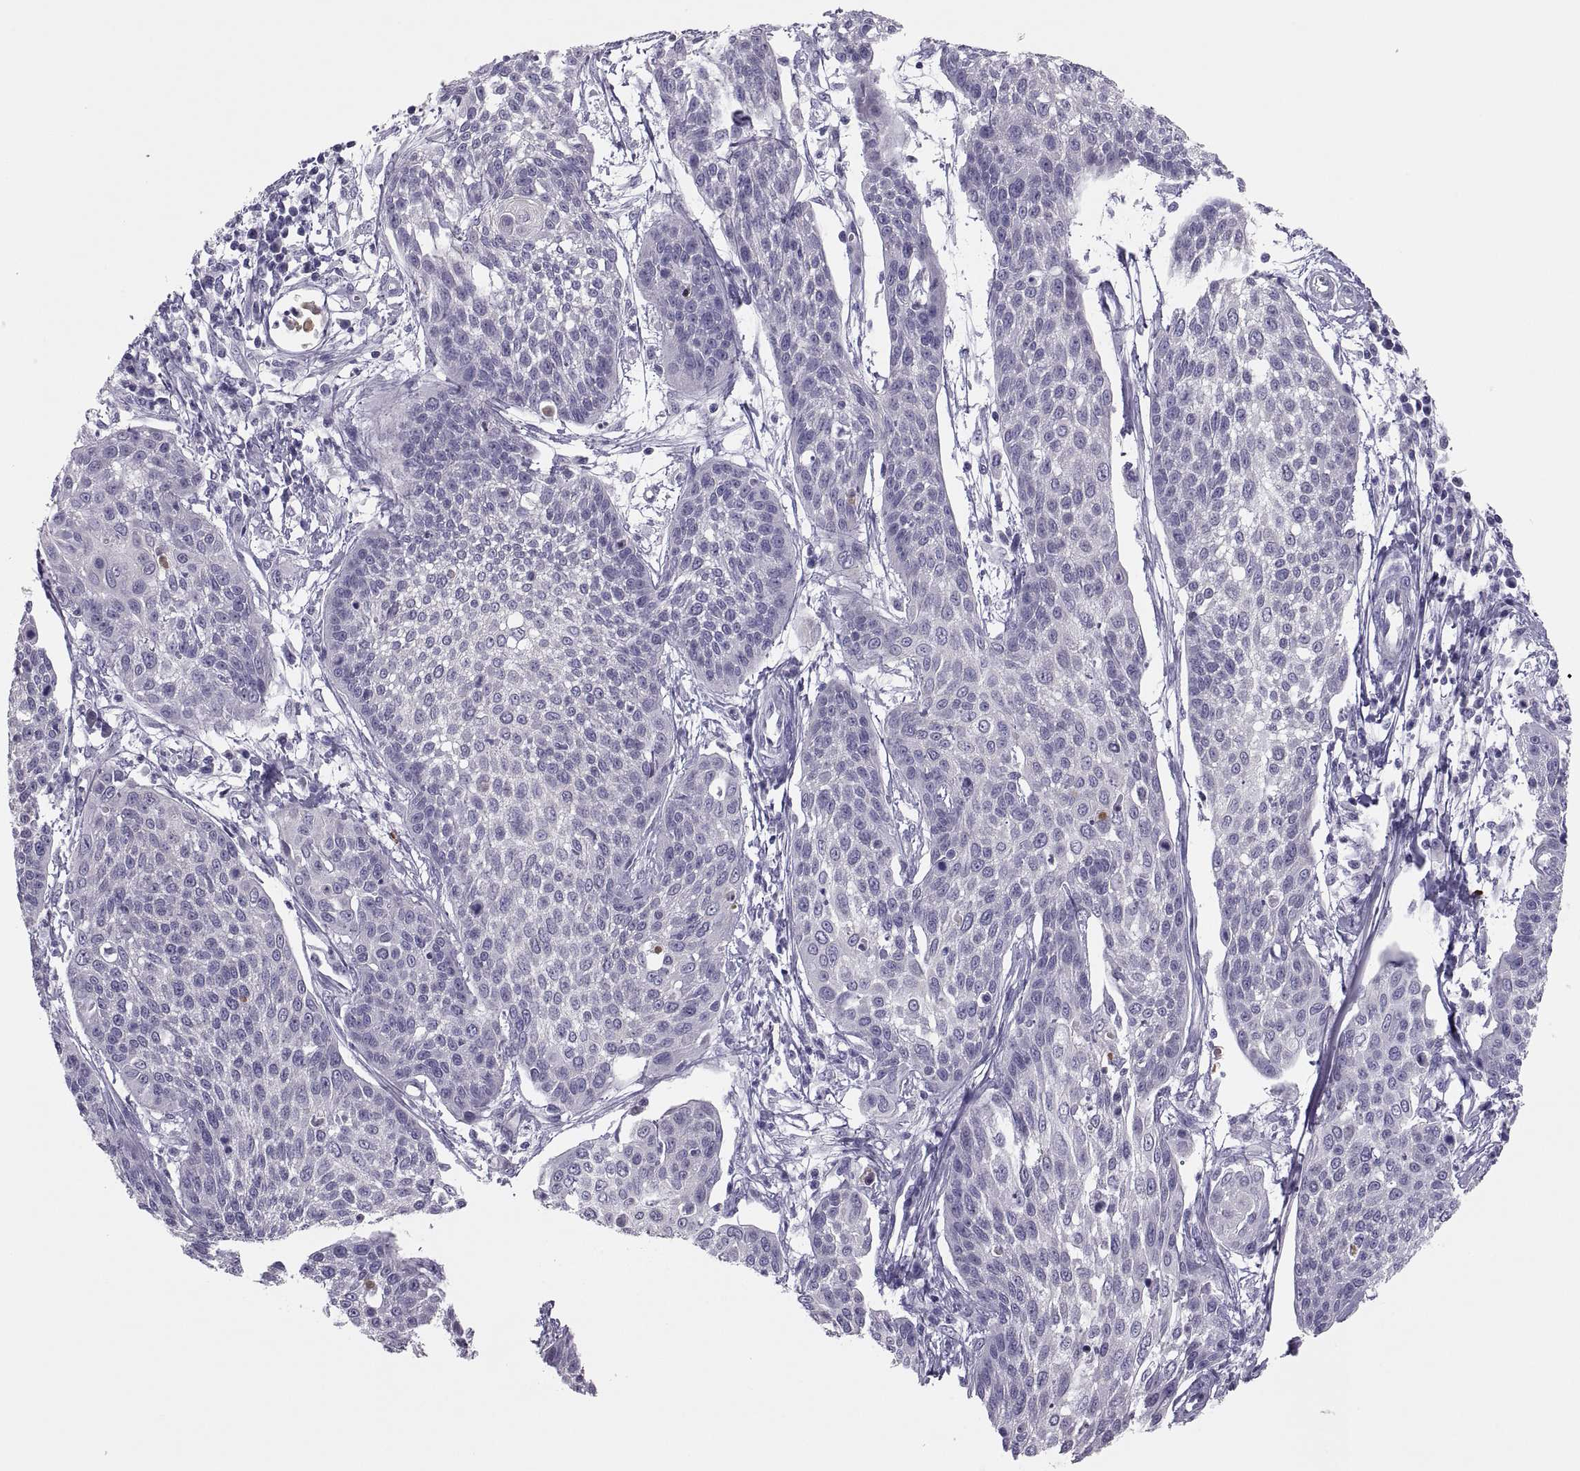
{"staining": {"intensity": "negative", "quantity": "none", "location": "none"}, "tissue": "cervical cancer", "cell_type": "Tumor cells", "image_type": "cancer", "snomed": [{"axis": "morphology", "description": "Squamous cell carcinoma, NOS"}, {"axis": "topography", "description": "Cervix"}], "caption": "Immunohistochemistry micrograph of cervical squamous cell carcinoma stained for a protein (brown), which demonstrates no expression in tumor cells. (IHC, brightfield microscopy, high magnification).", "gene": "MAGEB2", "patient": {"sex": "female", "age": 34}}